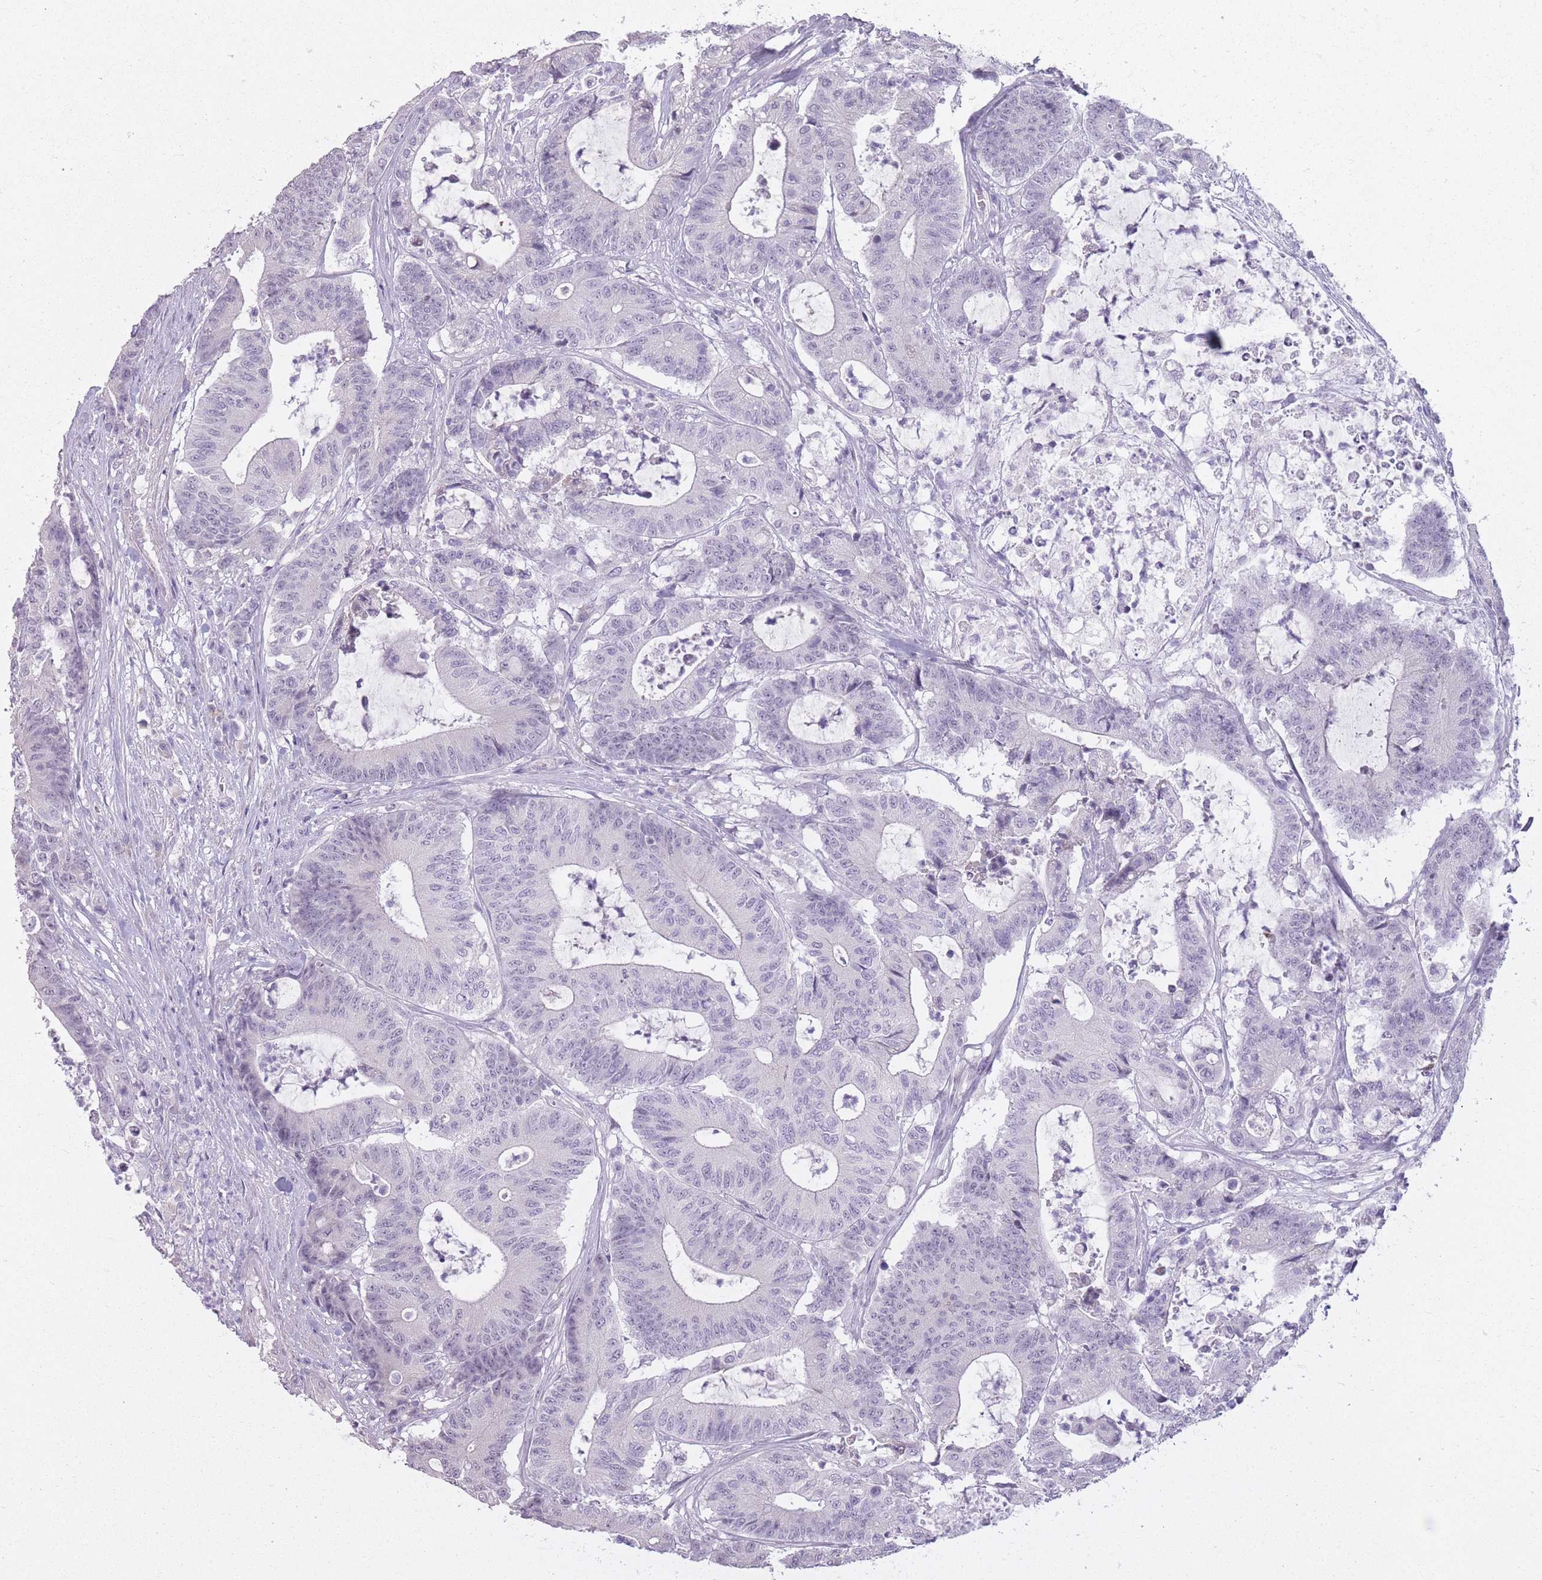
{"staining": {"intensity": "negative", "quantity": "none", "location": "none"}, "tissue": "colorectal cancer", "cell_type": "Tumor cells", "image_type": "cancer", "snomed": [{"axis": "morphology", "description": "Adenocarcinoma, NOS"}, {"axis": "topography", "description": "Colon"}], "caption": "High magnification brightfield microscopy of colorectal cancer stained with DAB (brown) and counterstained with hematoxylin (blue): tumor cells show no significant expression.", "gene": "ZBTB24", "patient": {"sex": "female", "age": 84}}